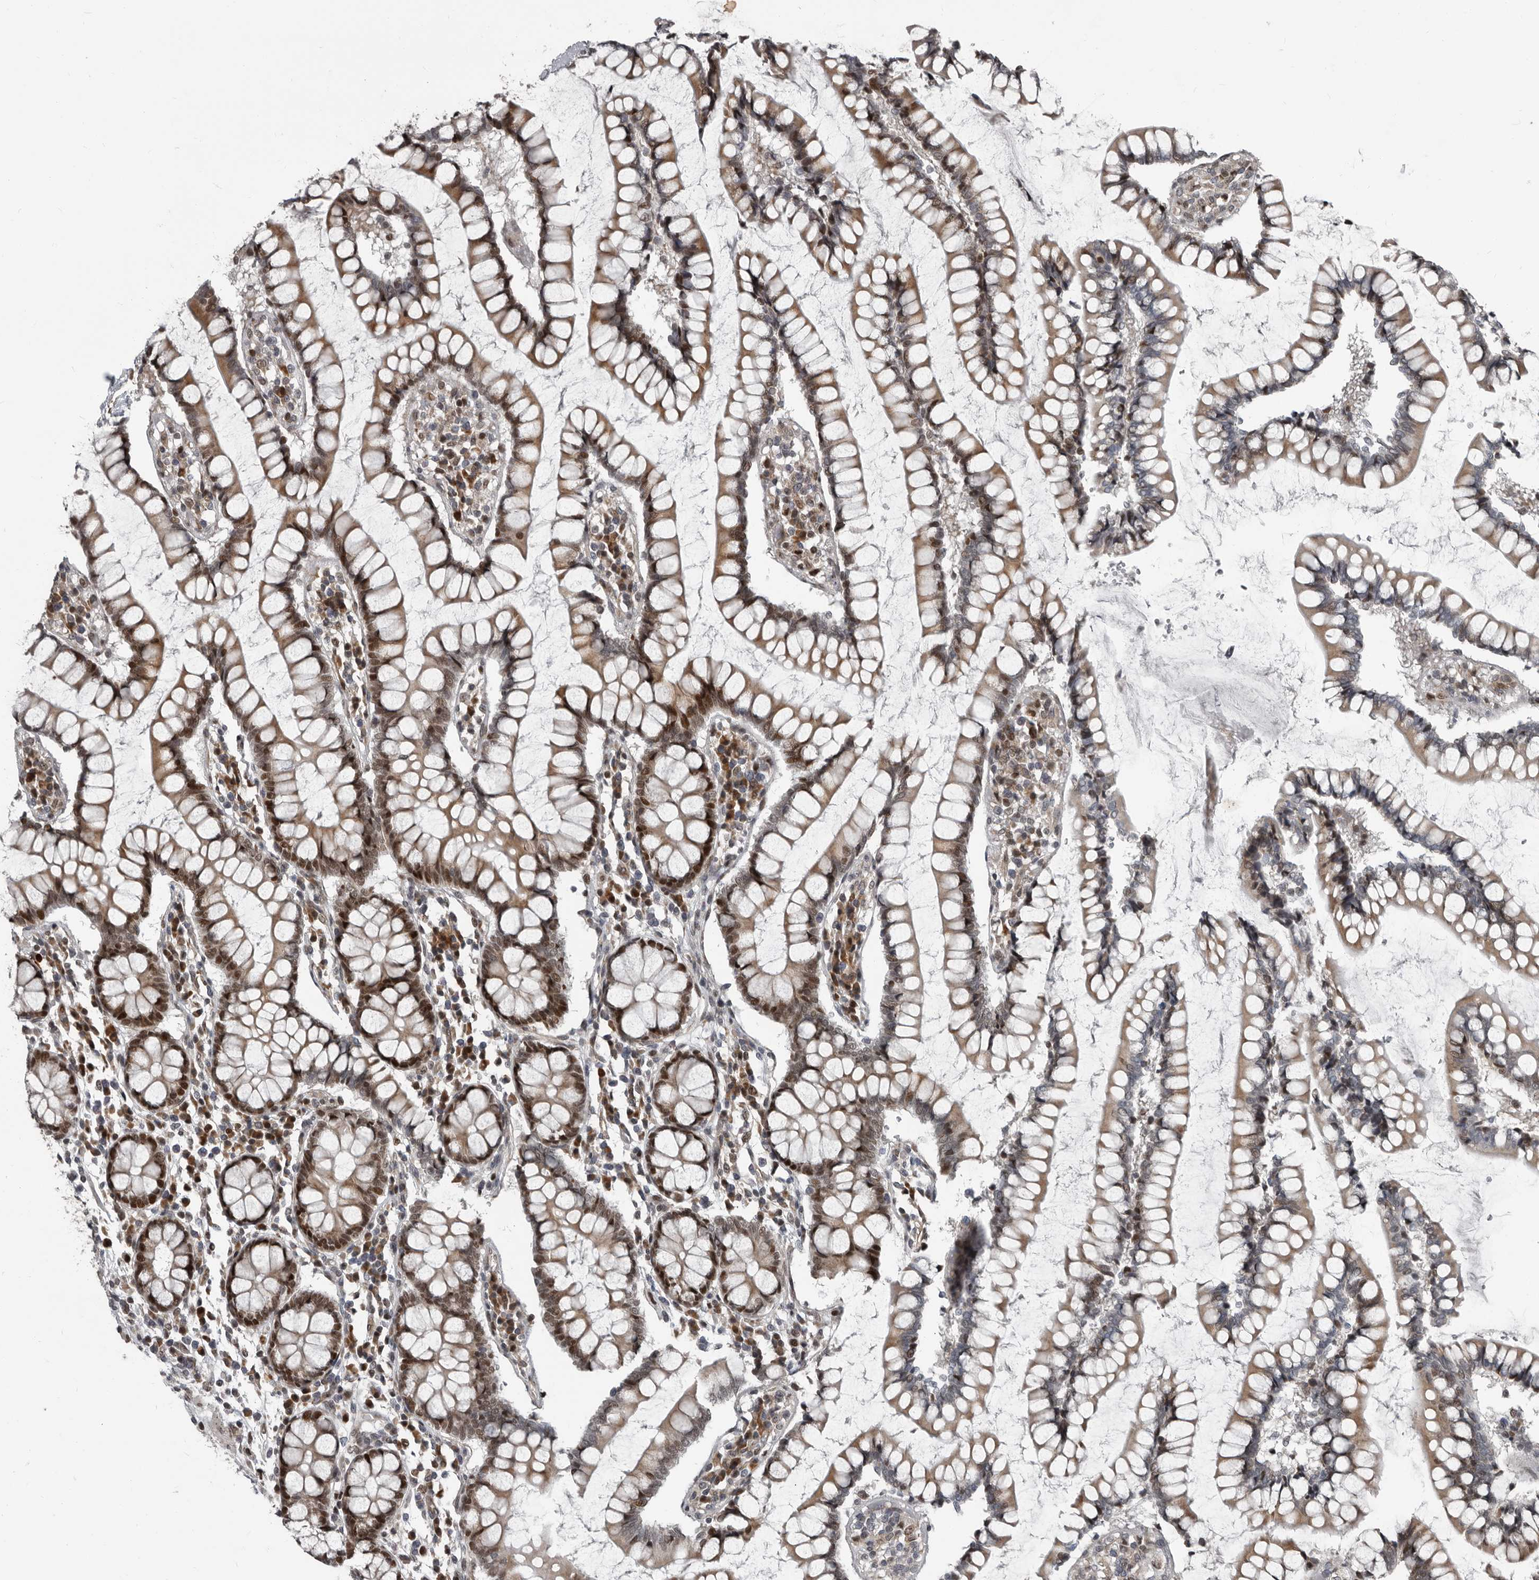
{"staining": {"intensity": "moderate", "quantity": ">75%", "location": "cytoplasmic/membranous,nuclear"}, "tissue": "colon", "cell_type": "Endothelial cells", "image_type": "normal", "snomed": [{"axis": "morphology", "description": "Normal tissue, NOS"}, {"axis": "topography", "description": "Colon"}], "caption": "The histopathology image reveals staining of normal colon, revealing moderate cytoplasmic/membranous,nuclear protein expression (brown color) within endothelial cells.", "gene": "CHD1L", "patient": {"sex": "female", "age": 79}}